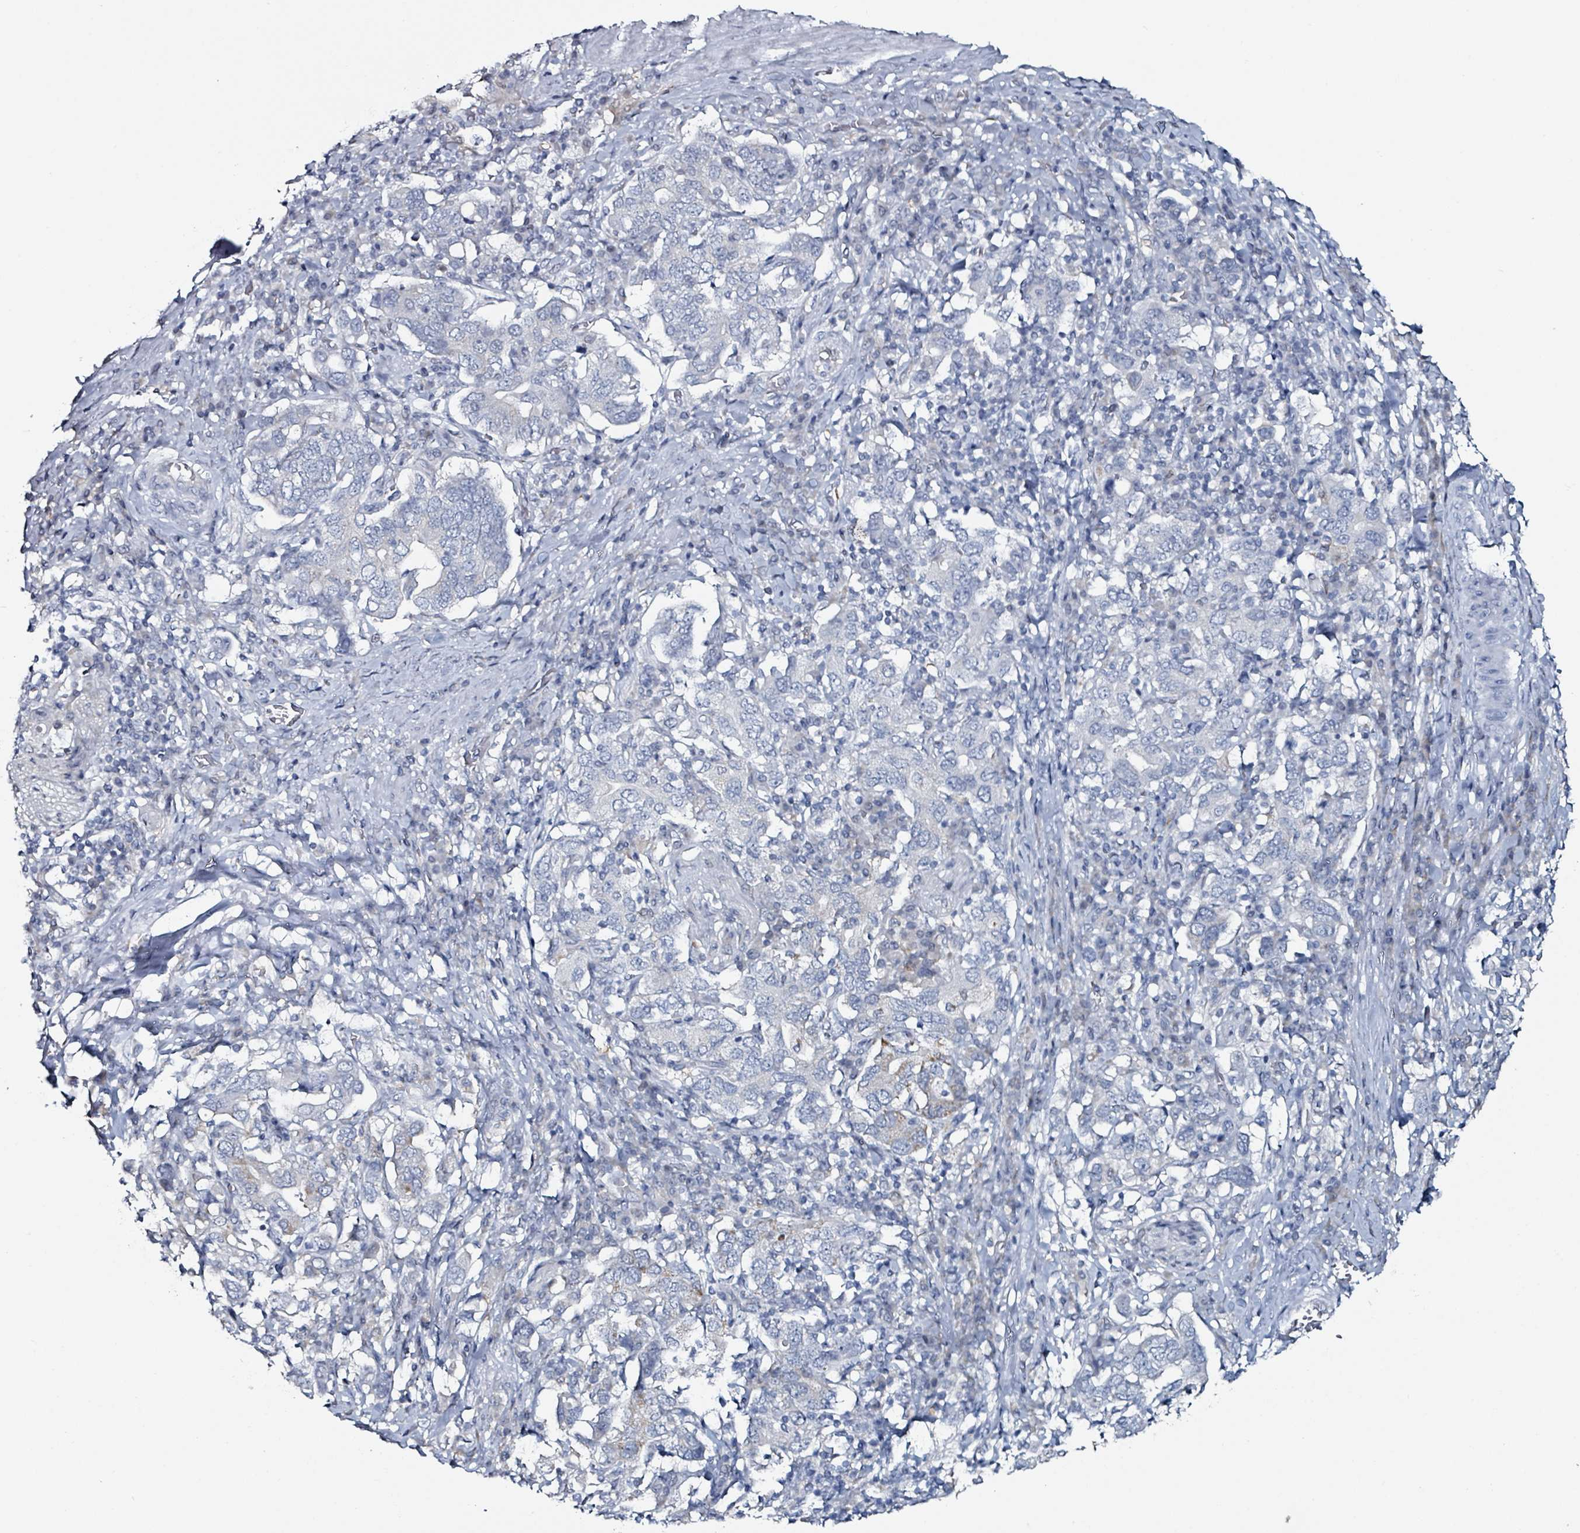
{"staining": {"intensity": "negative", "quantity": "none", "location": "none"}, "tissue": "stomach cancer", "cell_type": "Tumor cells", "image_type": "cancer", "snomed": [{"axis": "morphology", "description": "Adenocarcinoma, NOS"}, {"axis": "topography", "description": "Stomach, upper"}, {"axis": "topography", "description": "Stomach"}], "caption": "Human stomach adenocarcinoma stained for a protein using immunohistochemistry demonstrates no expression in tumor cells.", "gene": "B3GAT3", "patient": {"sex": "male", "age": 62}}